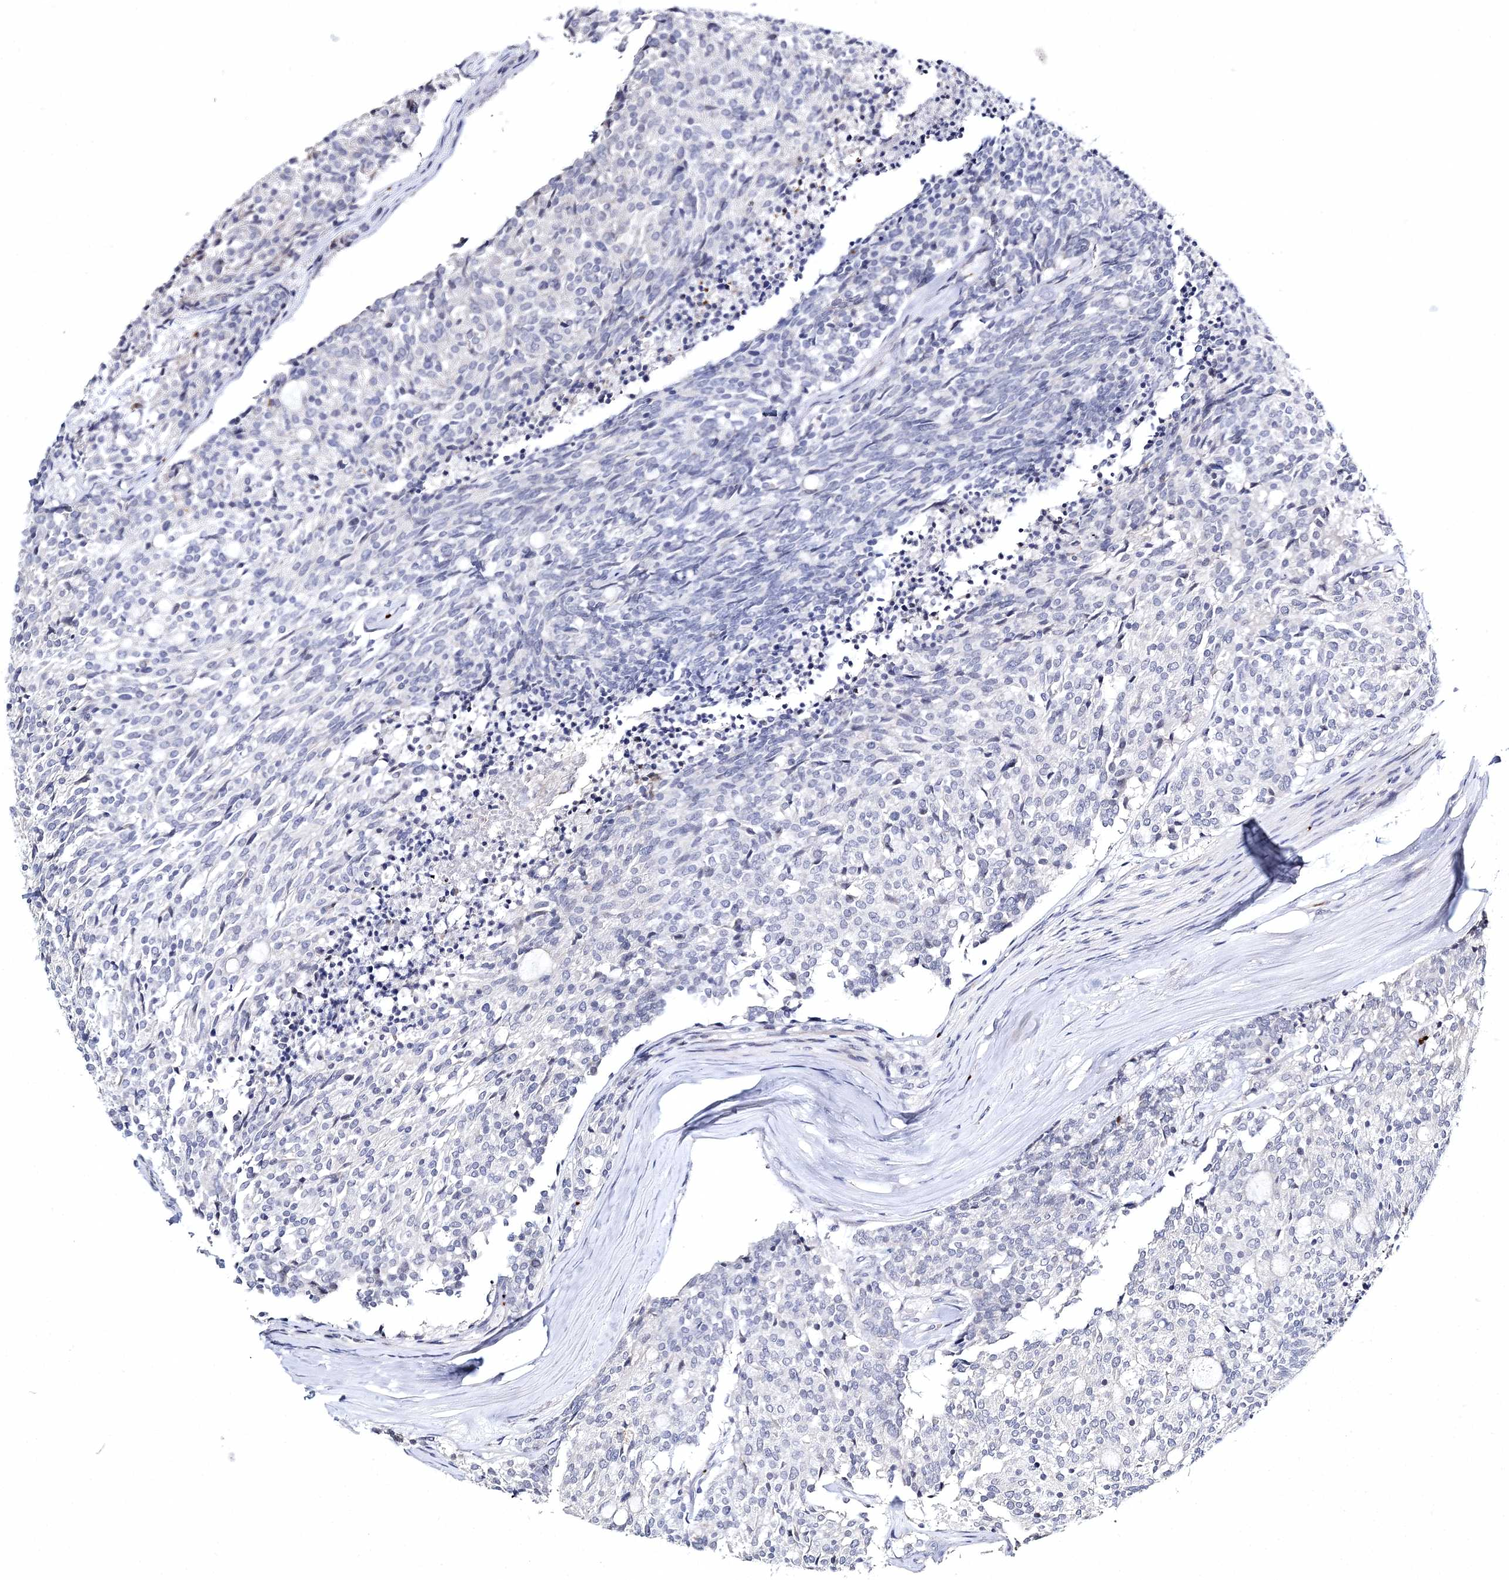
{"staining": {"intensity": "negative", "quantity": "none", "location": "none"}, "tissue": "carcinoid", "cell_type": "Tumor cells", "image_type": "cancer", "snomed": [{"axis": "morphology", "description": "Carcinoid, malignant, NOS"}, {"axis": "topography", "description": "Pancreas"}], "caption": "Tumor cells are negative for protein expression in human malignant carcinoid.", "gene": "MYOZ2", "patient": {"sex": "female", "age": 54}}